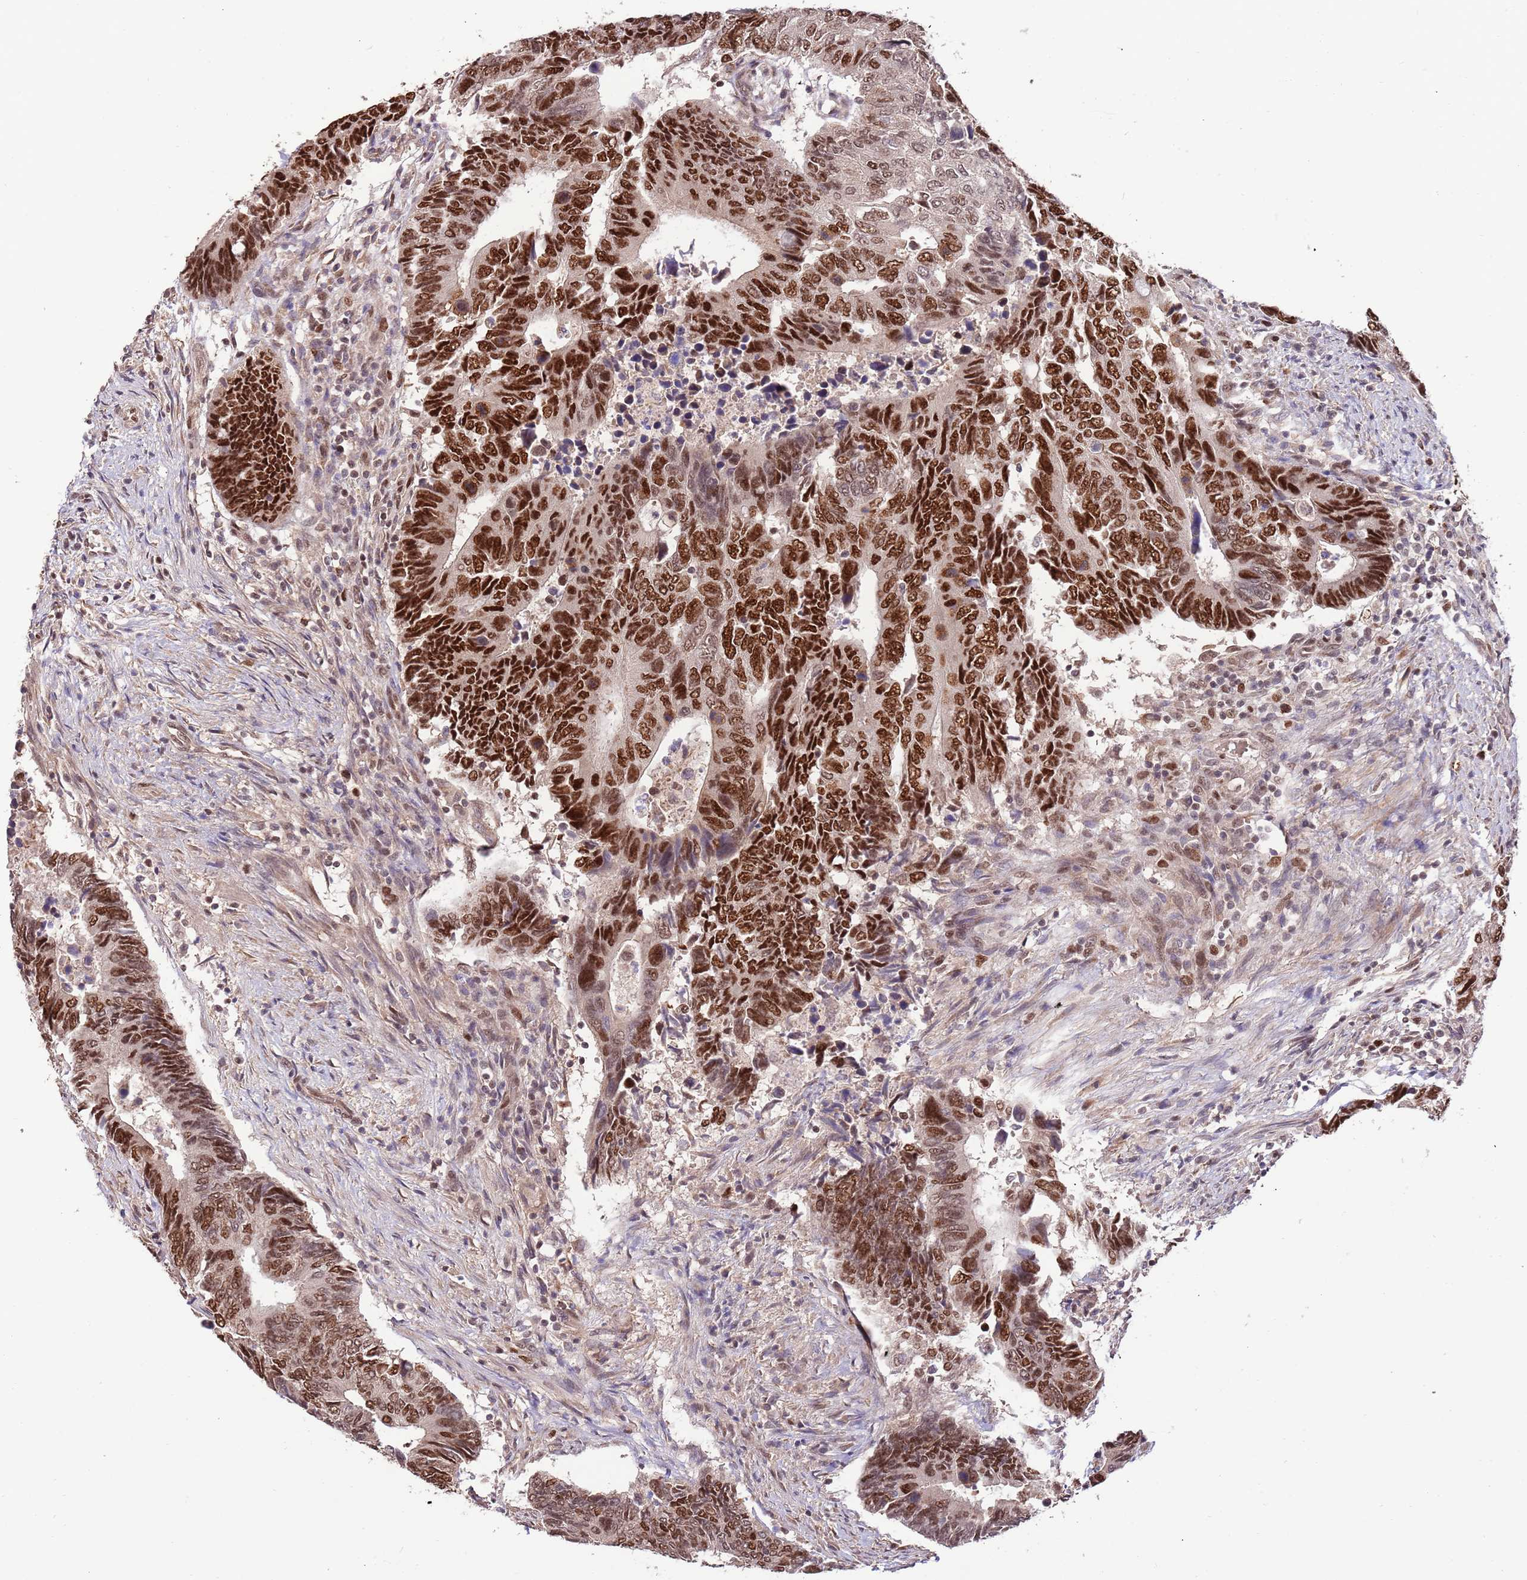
{"staining": {"intensity": "strong", "quantity": ">75%", "location": "nuclear"}, "tissue": "colorectal cancer", "cell_type": "Tumor cells", "image_type": "cancer", "snomed": [{"axis": "morphology", "description": "Adenocarcinoma, NOS"}, {"axis": "topography", "description": "Colon"}], "caption": "Immunohistochemistry (IHC) image of human colorectal adenocarcinoma stained for a protein (brown), which displays high levels of strong nuclear expression in about >75% of tumor cells.", "gene": "RIF1", "patient": {"sex": "male", "age": 87}}